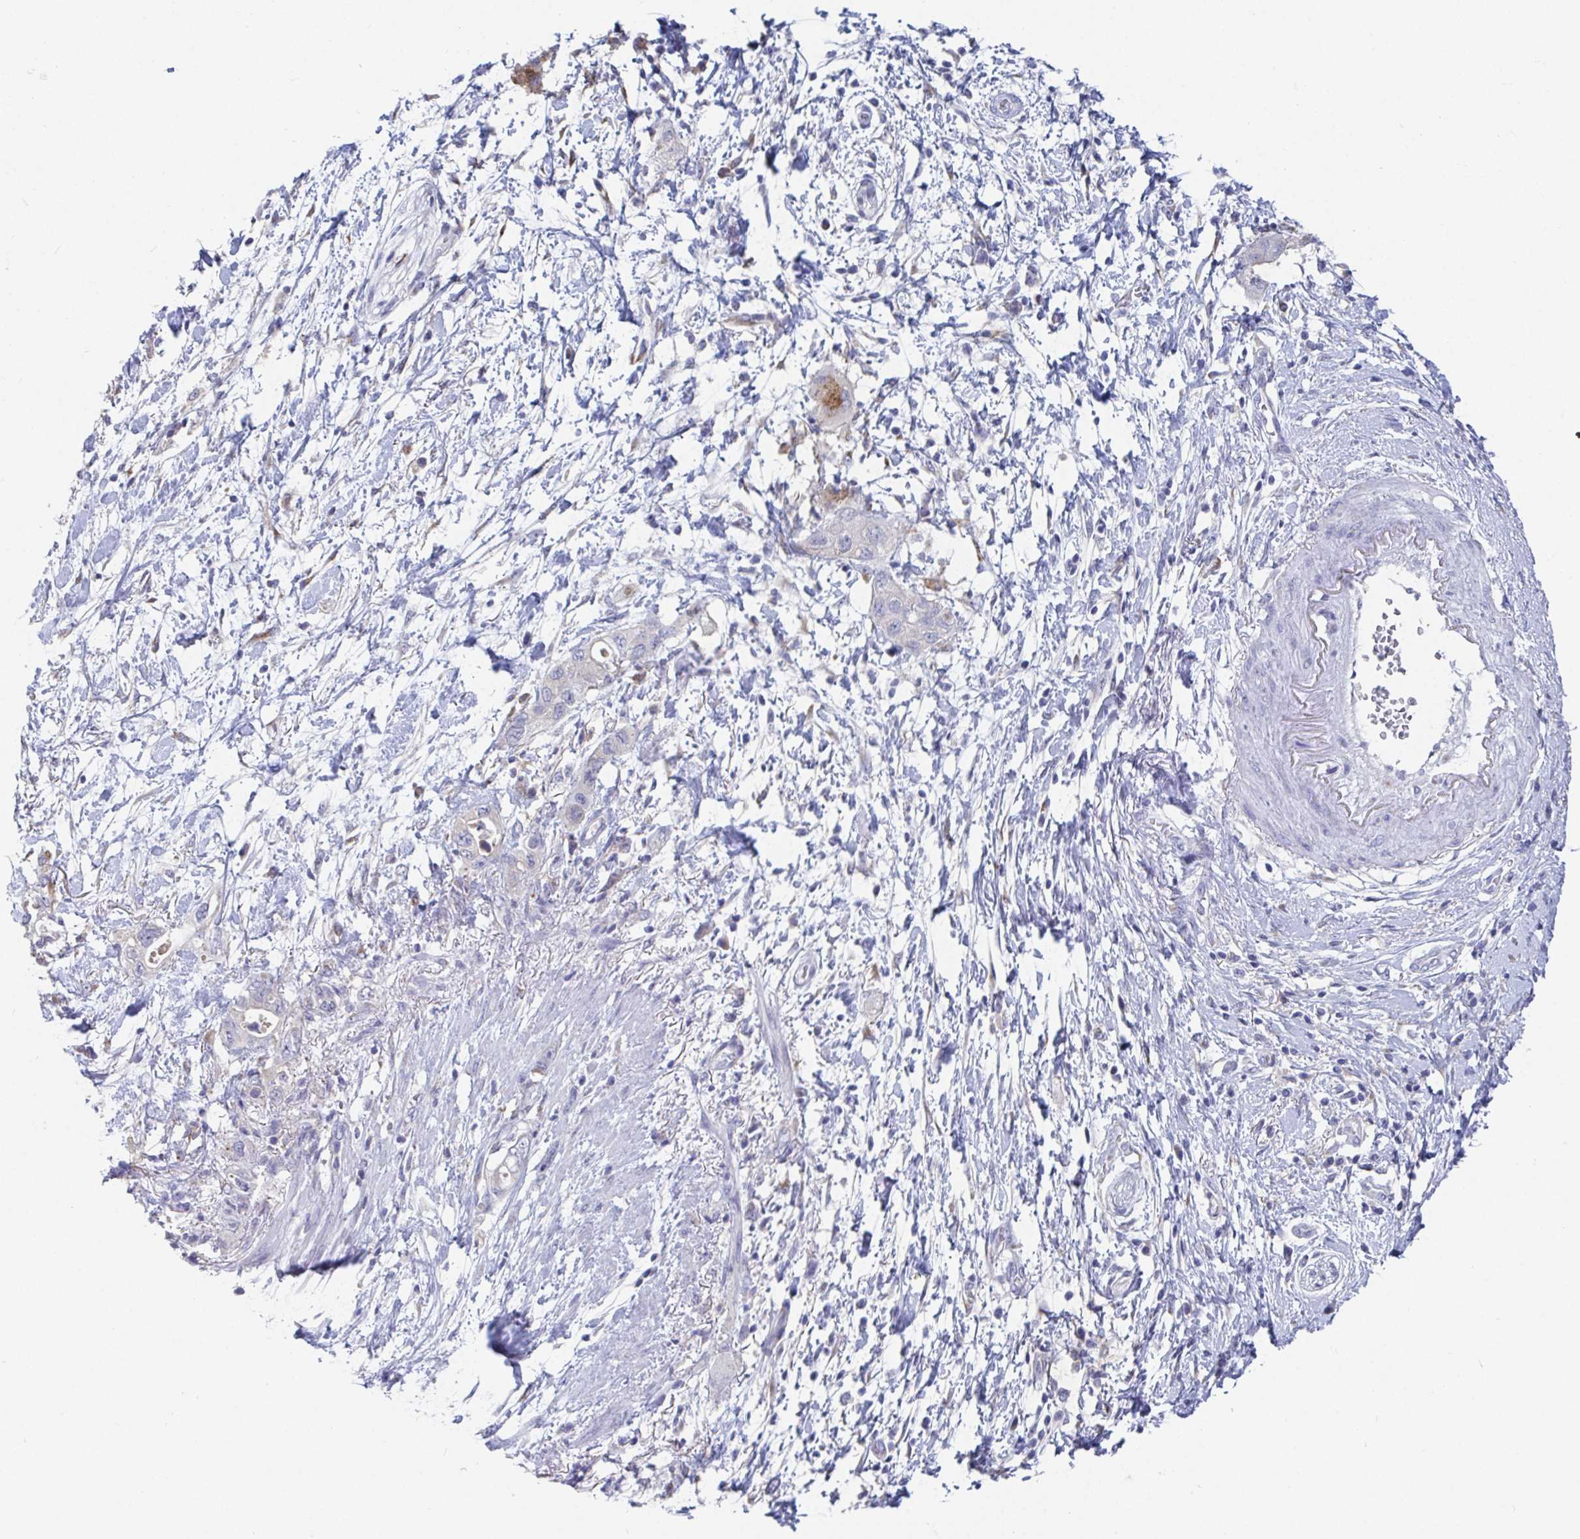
{"staining": {"intensity": "negative", "quantity": "none", "location": "none"}, "tissue": "pancreatic cancer", "cell_type": "Tumor cells", "image_type": "cancer", "snomed": [{"axis": "morphology", "description": "Adenocarcinoma, NOS"}, {"axis": "topography", "description": "Pancreas"}], "caption": "Pancreatic cancer stained for a protein using immunohistochemistry (IHC) demonstrates no staining tumor cells.", "gene": "TAS2R39", "patient": {"sex": "female", "age": 72}}